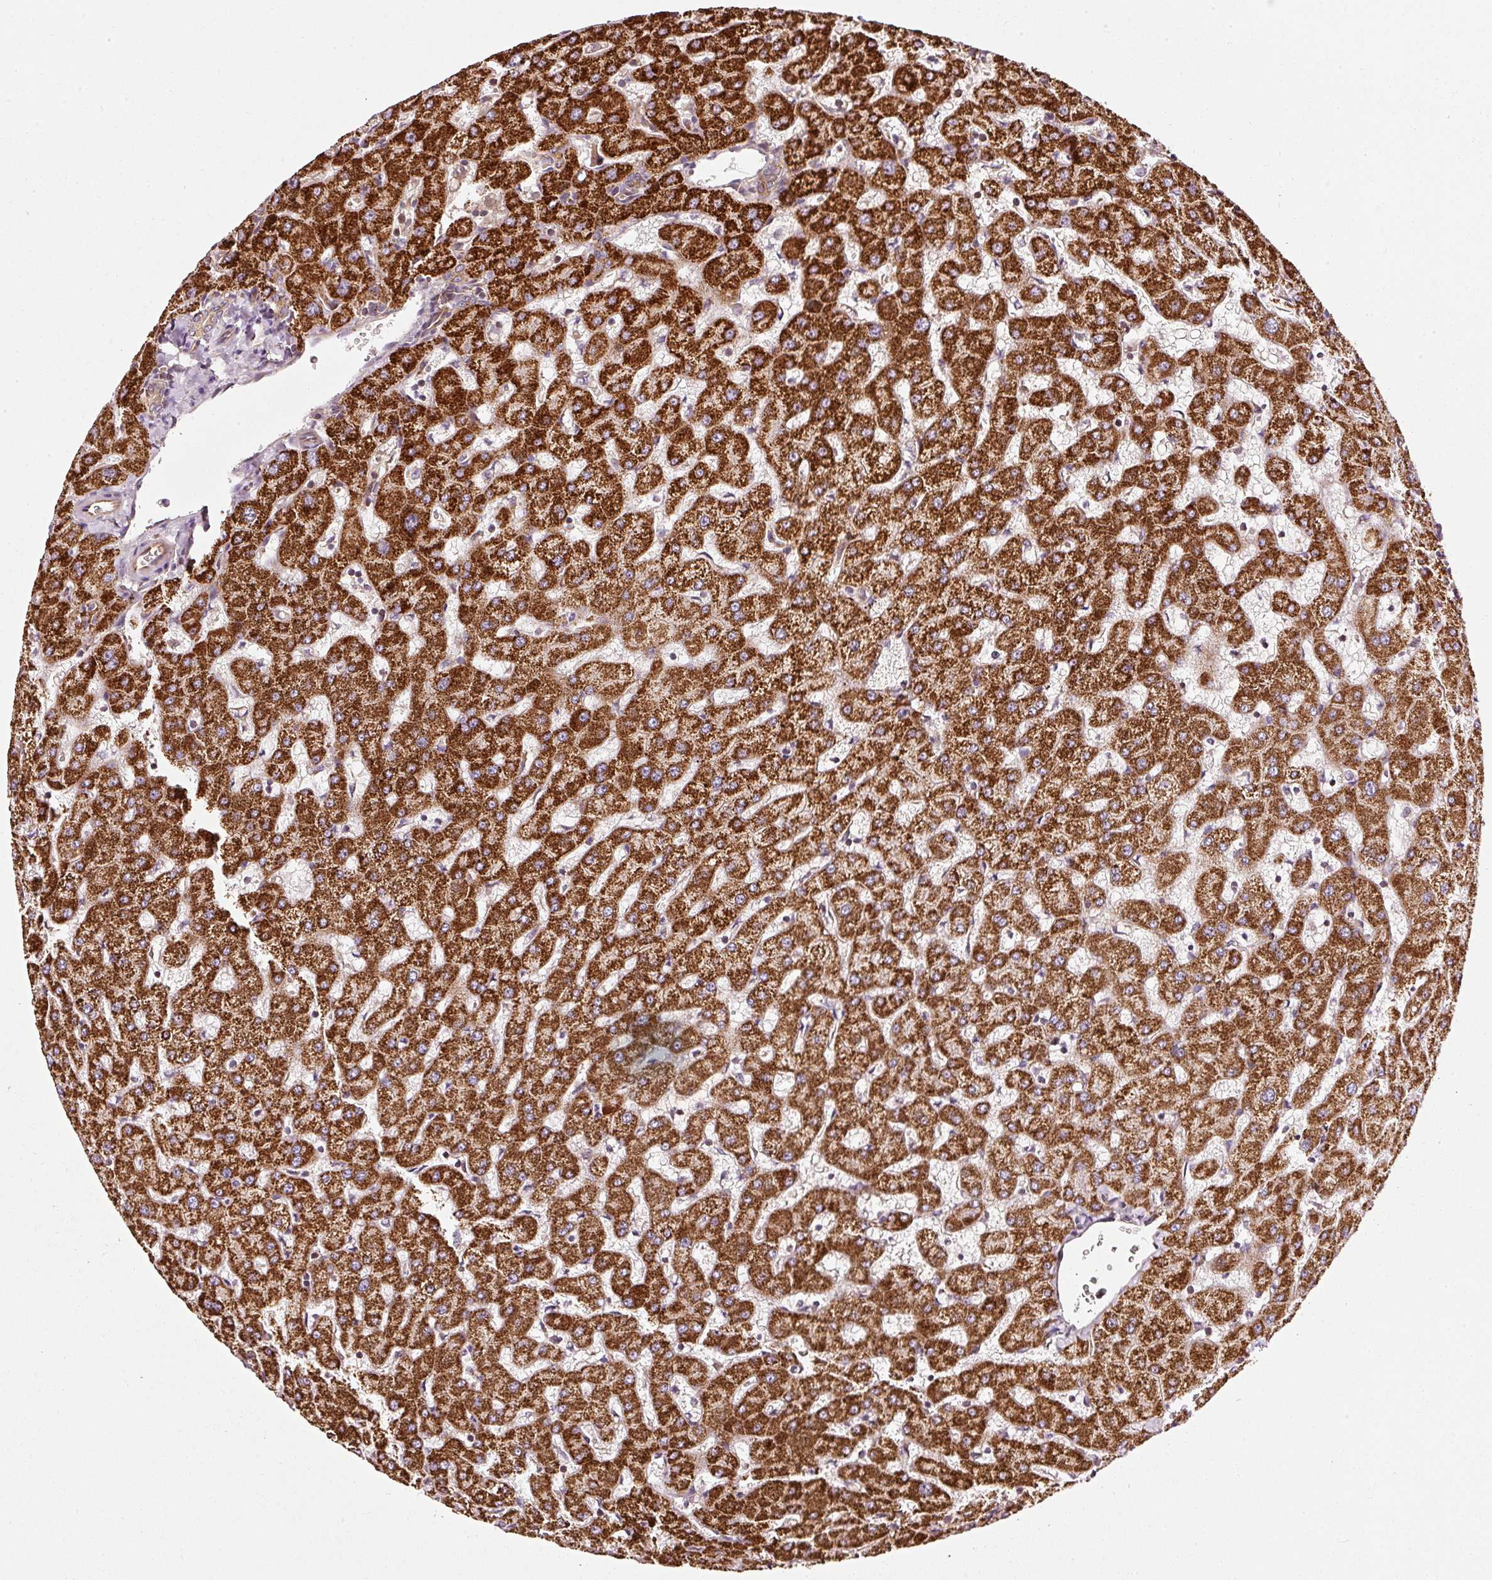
{"staining": {"intensity": "moderate", "quantity": ">75%", "location": "cytoplasmic/membranous"}, "tissue": "liver", "cell_type": "Cholangiocytes", "image_type": "normal", "snomed": [{"axis": "morphology", "description": "Normal tissue, NOS"}, {"axis": "topography", "description": "Liver"}], "caption": "There is medium levels of moderate cytoplasmic/membranous staining in cholangiocytes of benign liver, as demonstrated by immunohistochemical staining (brown color).", "gene": "ISCU", "patient": {"sex": "female", "age": 63}}